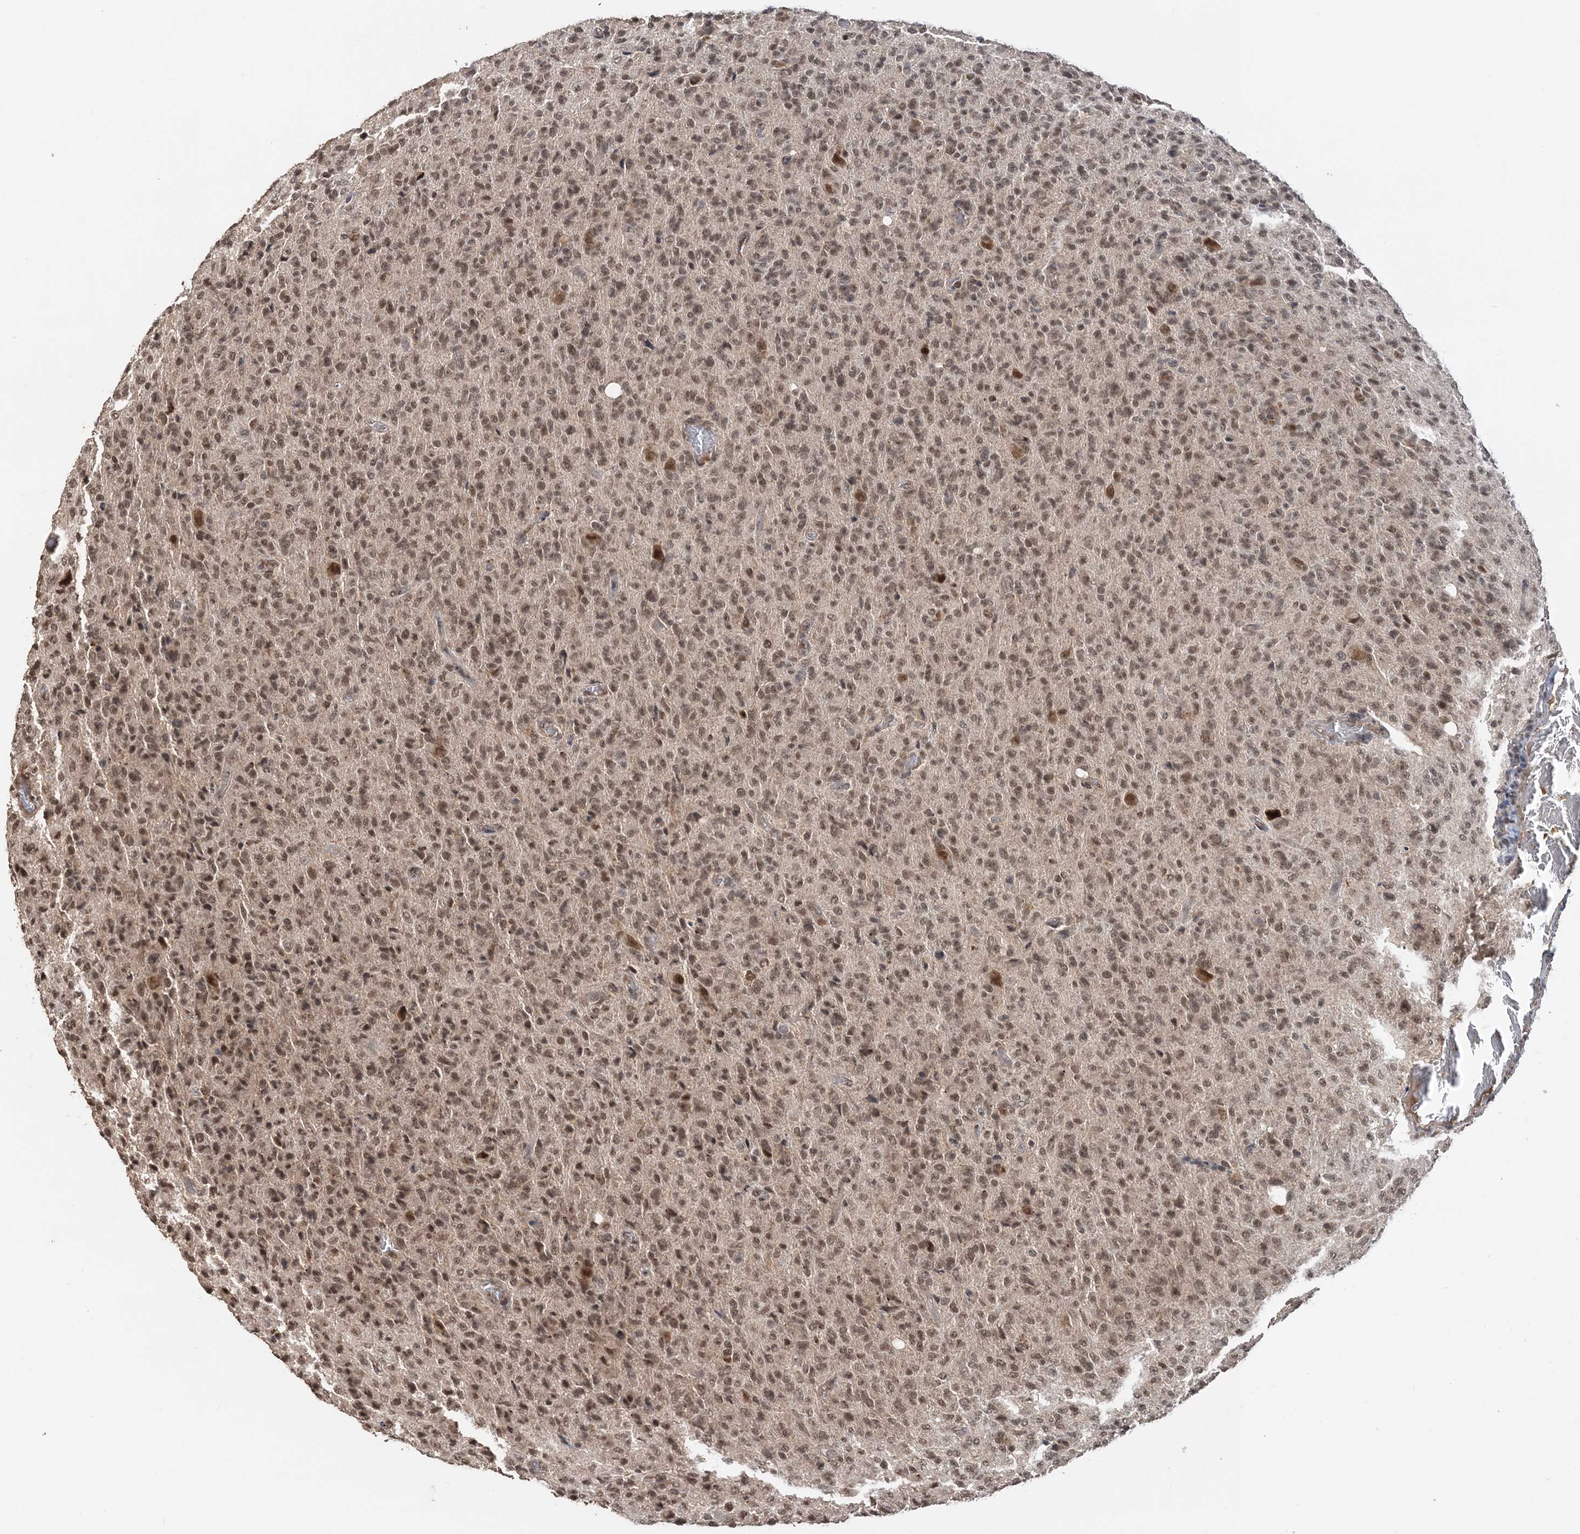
{"staining": {"intensity": "moderate", "quantity": ">75%", "location": "nuclear"}, "tissue": "glioma", "cell_type": "Tumor cells", "image_type": "cancer", "snomed": [{"axis": "morphology", "description": "Glioma, malignant, High grade"}, {"axis": "topography", "description": "Brain"}], "caption": "Immunohistochemistry (IHC) of human glioma reveals medium levels of moderate nuclear positivity in approximately >75% of tumor cells. Using DAB (3,3'-diaminobenzidine) (brown) and hematoxylin (blue) stains, captured at high magnification using brightfield microscopy.", "gene": "TSHZ2", "patient": {"sex": "female", "age": 57}}